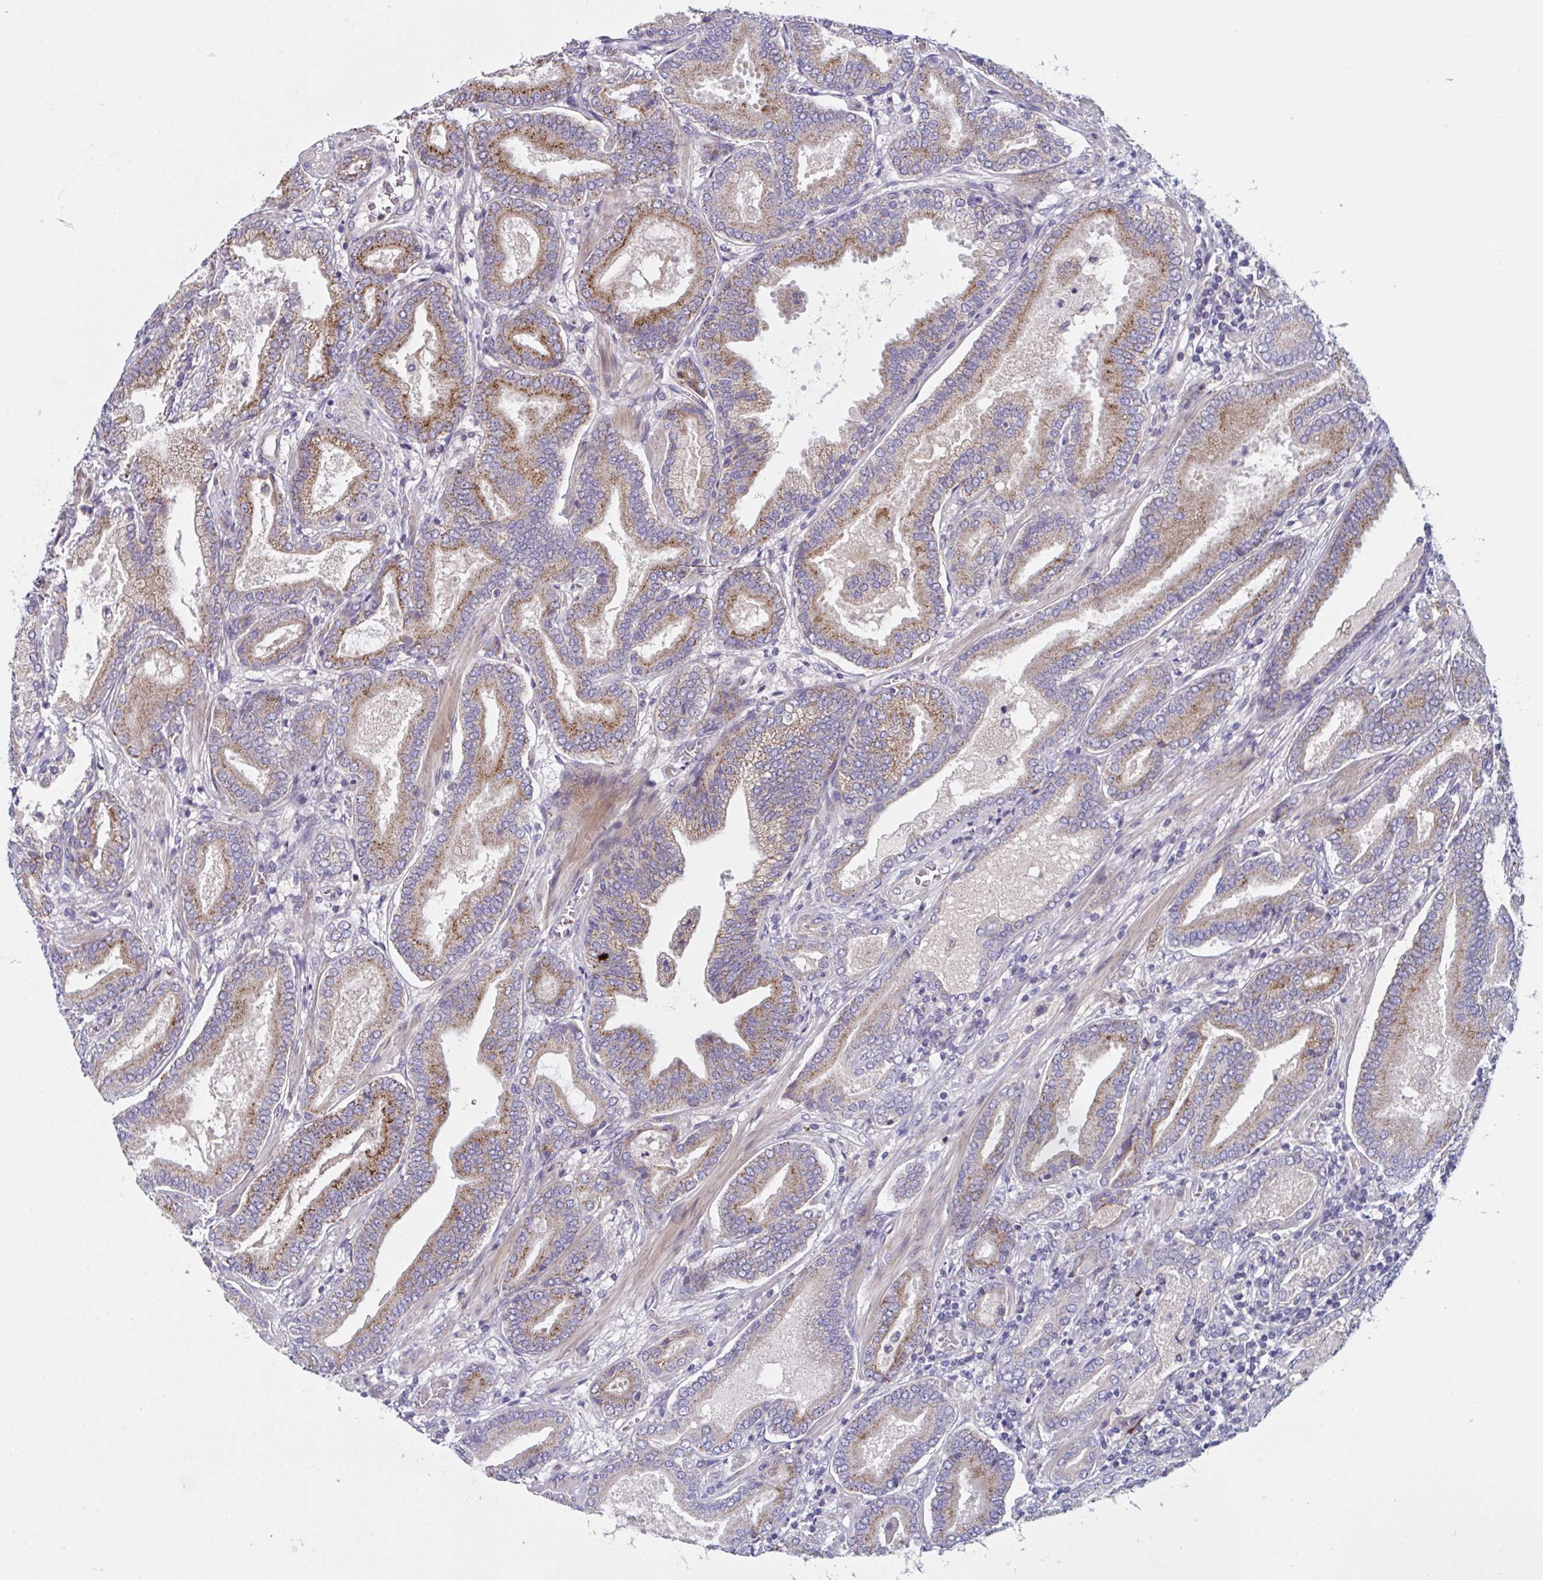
{"staining": {"intensity": "moderate", "quantity": ">75%", "location": "cytoplasmic/membranous"}, "tissue": "prostate cancer", "cell_type": "Tumor cells", "image_type": "cancer", "snomed": [{"axis": "morphology", "description": "Adenocarcinoma, High grade"}, {"axis": "topography", "description": "Prostate"}], "caption": "A brown stain shows moderate cytoplasmic/membranous expression of a protein in human adenocarcinoma (high-grade) (prostate) tumor cells. (IHC, brightfield microscopy, high magnification).", "gene": "MRPS2", "patient": {"sex": "male", "age": 62}}